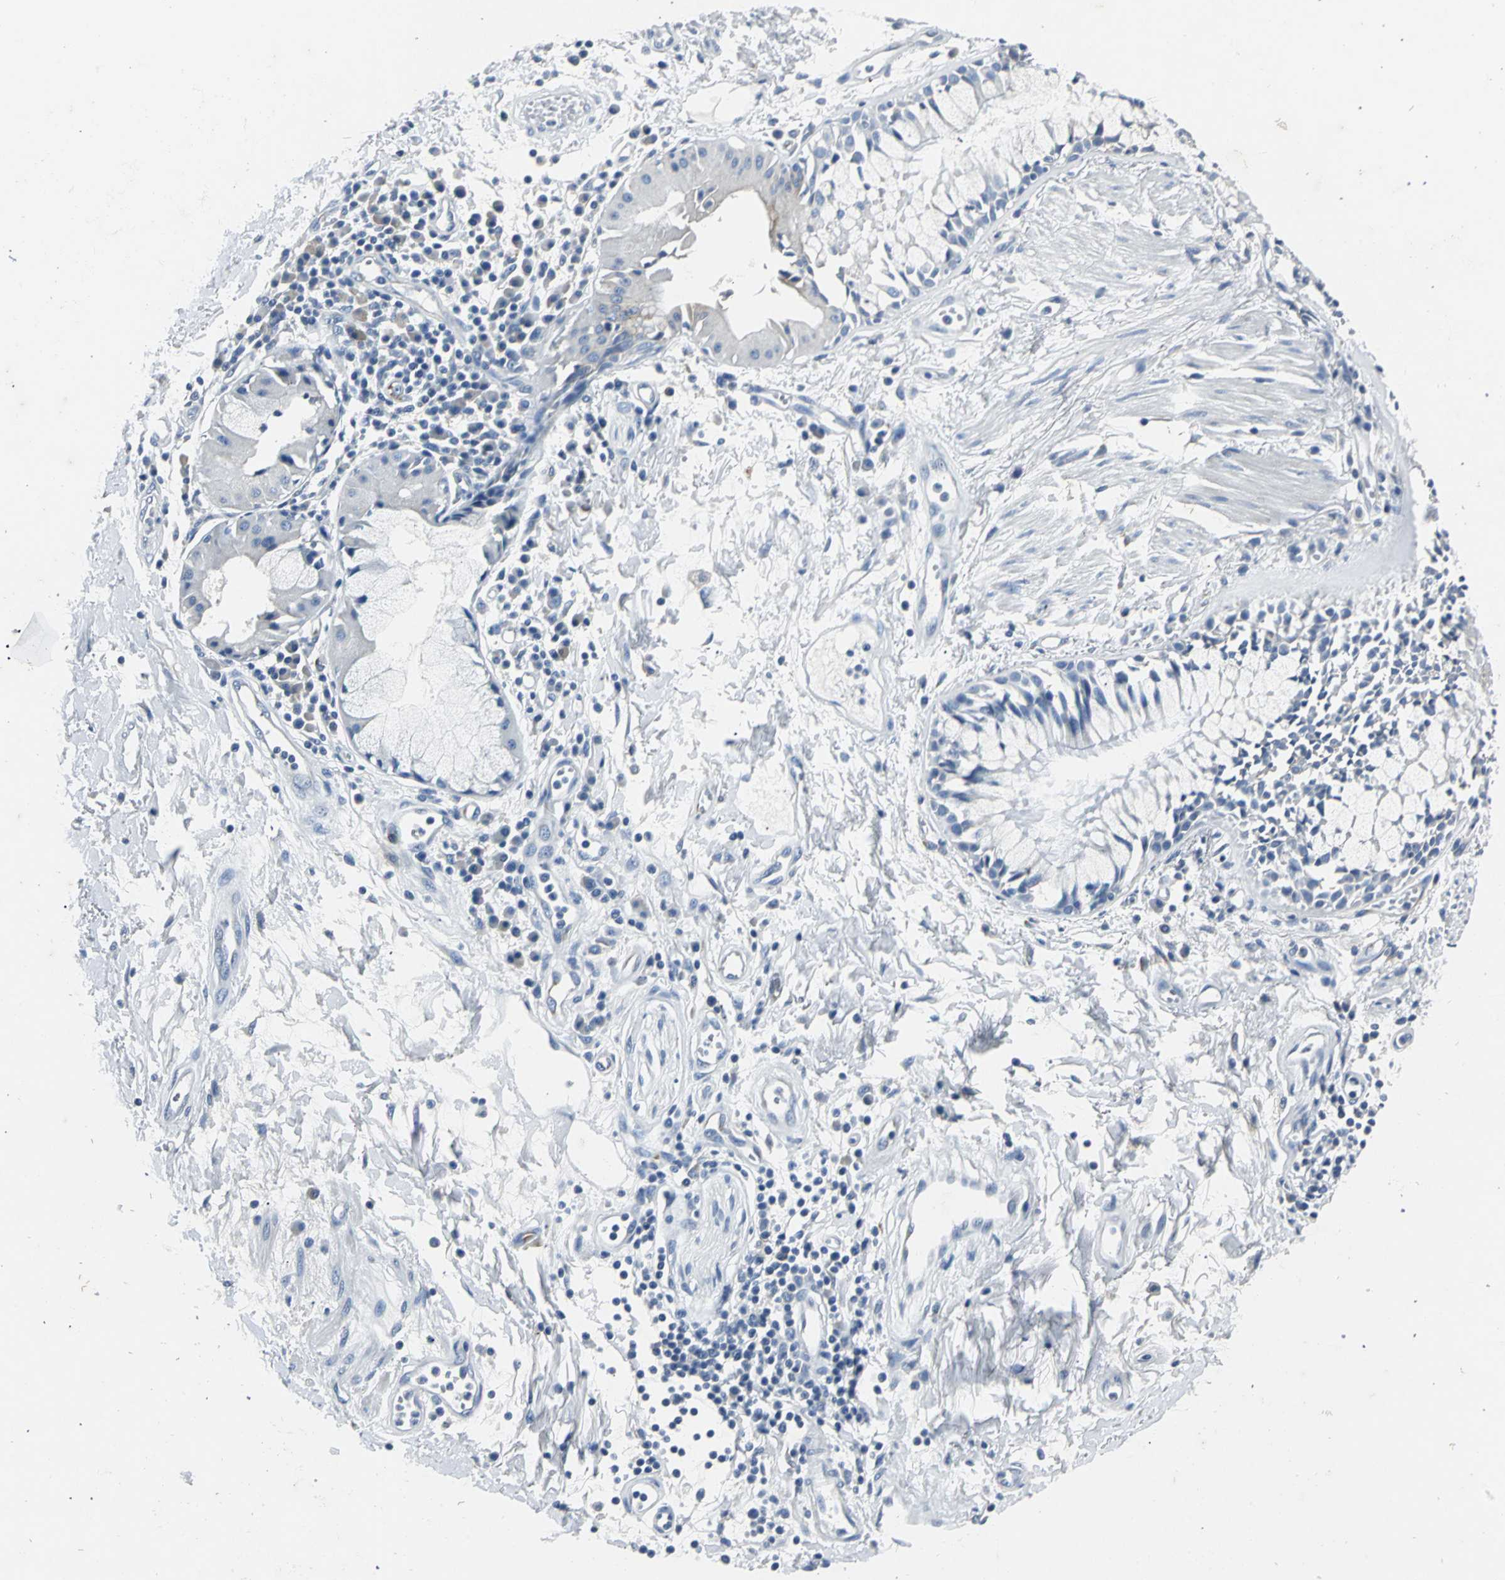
{"staining": {"intensity": "negative", "quantity": "none", "location": "none"}, "tissue": "adipose tissue", "cell_type": "Adipocytes", "image_type": "normal", "snomed": [{"axis": "morphology", "description": "Normal tissue, NOS"}, {"axis": "morphology", "description": "Adenocarcinoma, NOS"}, {"axis": "topography", "description": "Cartilage tissue"}, {"axis": "topography", "description": "Bronchus"}, {"axis": "topography", "description": "Lung"}], "caption": "Adipocytes show no significant staining in normal adipose tissue. (Brightfield microscopy of DAB immunohistochemistry (IHC) at high magnification).", "gene": "B3GNT2", "patient": {"sex": "female", "age": 67}}